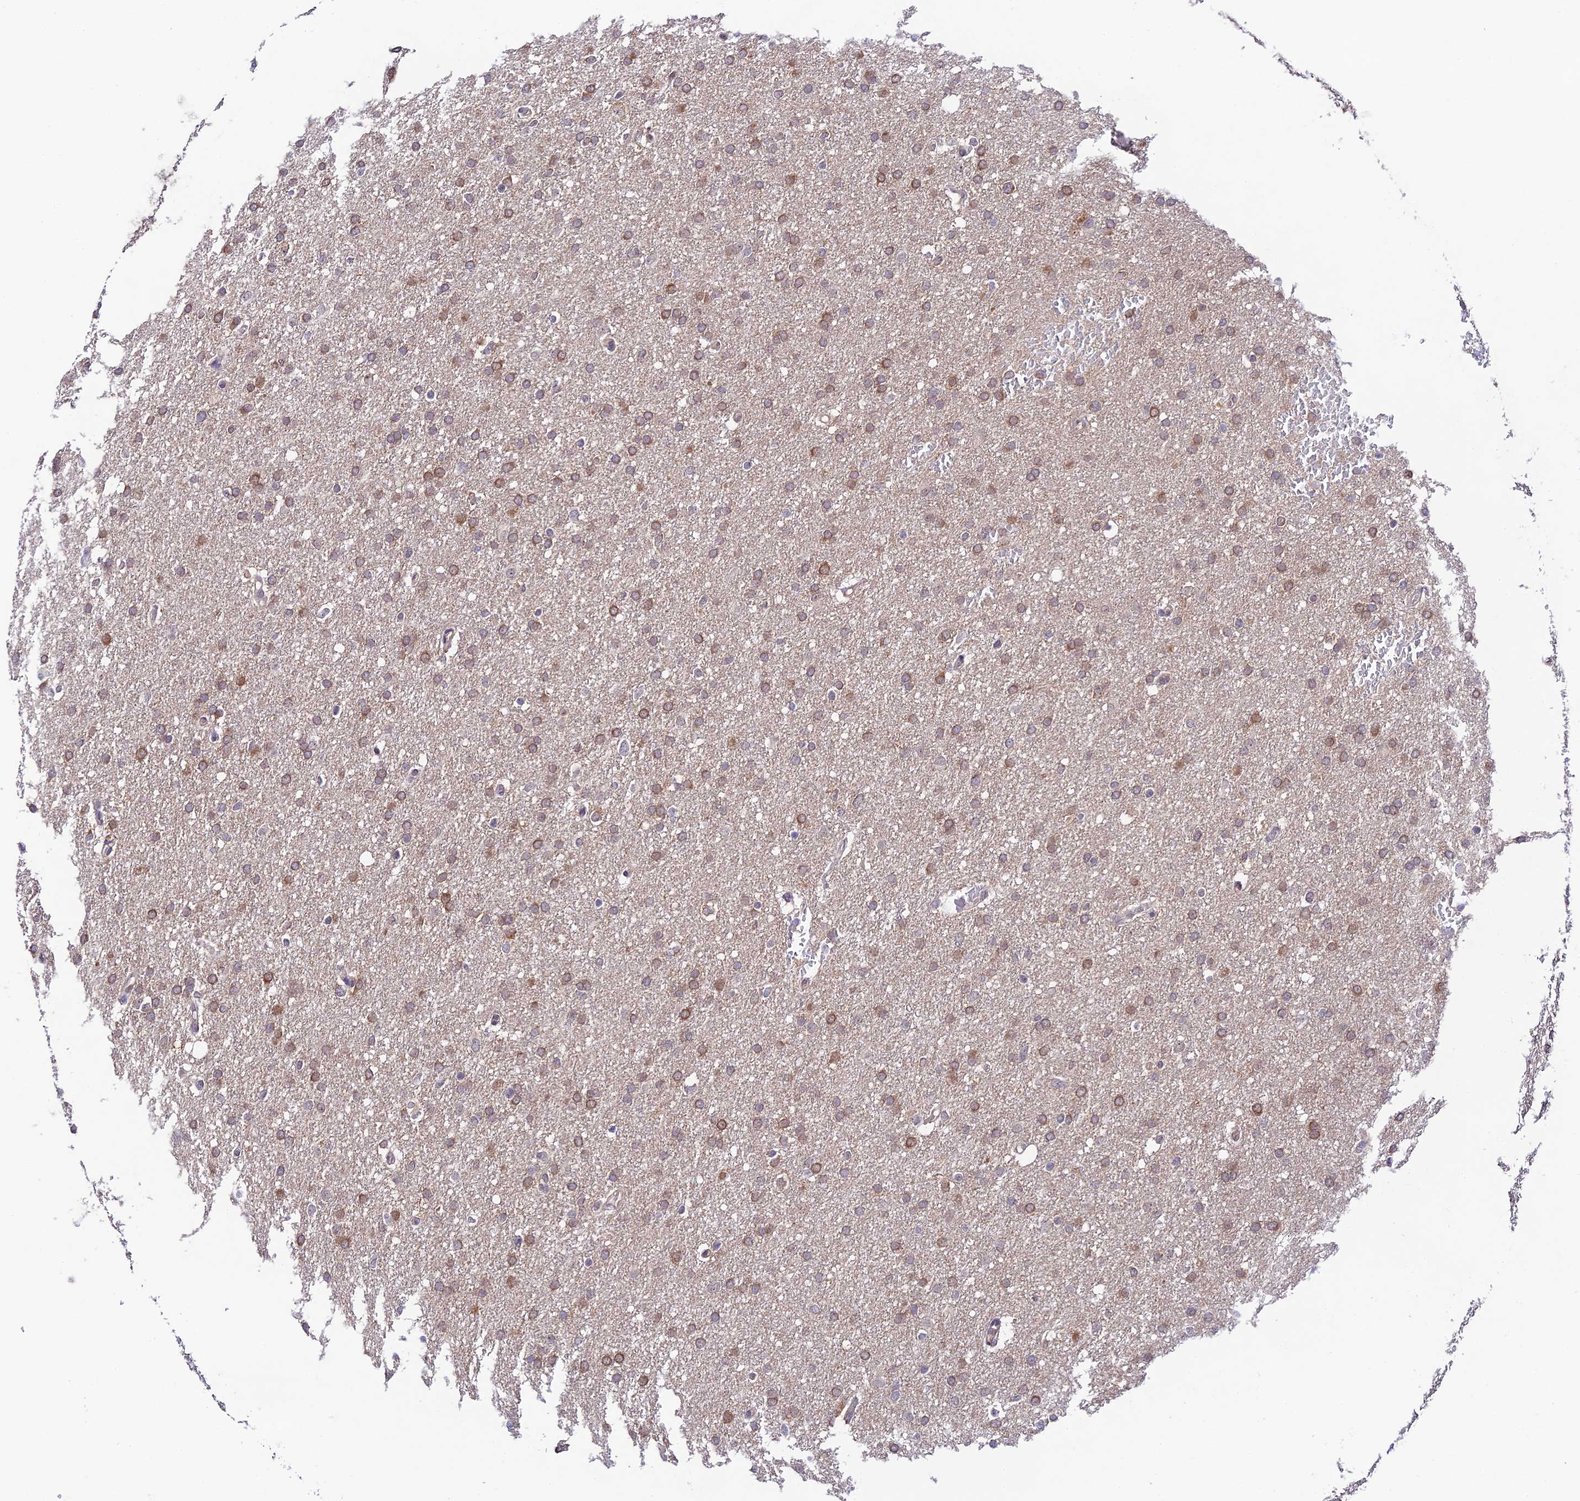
{"staining": {"intensity": "moderate", "quantity": ">75%", "location": "nuclear"}, "tissue": "glioma", "cell_type": "Tumor cells", "image_type": "cancer", "snomed": [{"axis": "morphology", "description": "Glioma, malignant, High grade"}, {"axis": "topography", "description": "Cerebral cortex"}], "caption": "IHC of human high-grade glioma (malignant) shows medium levels of moderate nuclear staining in about >75% of tumor cells.", "gene": "TRIM40", "patient": {"sex": "female", "age": 36}}